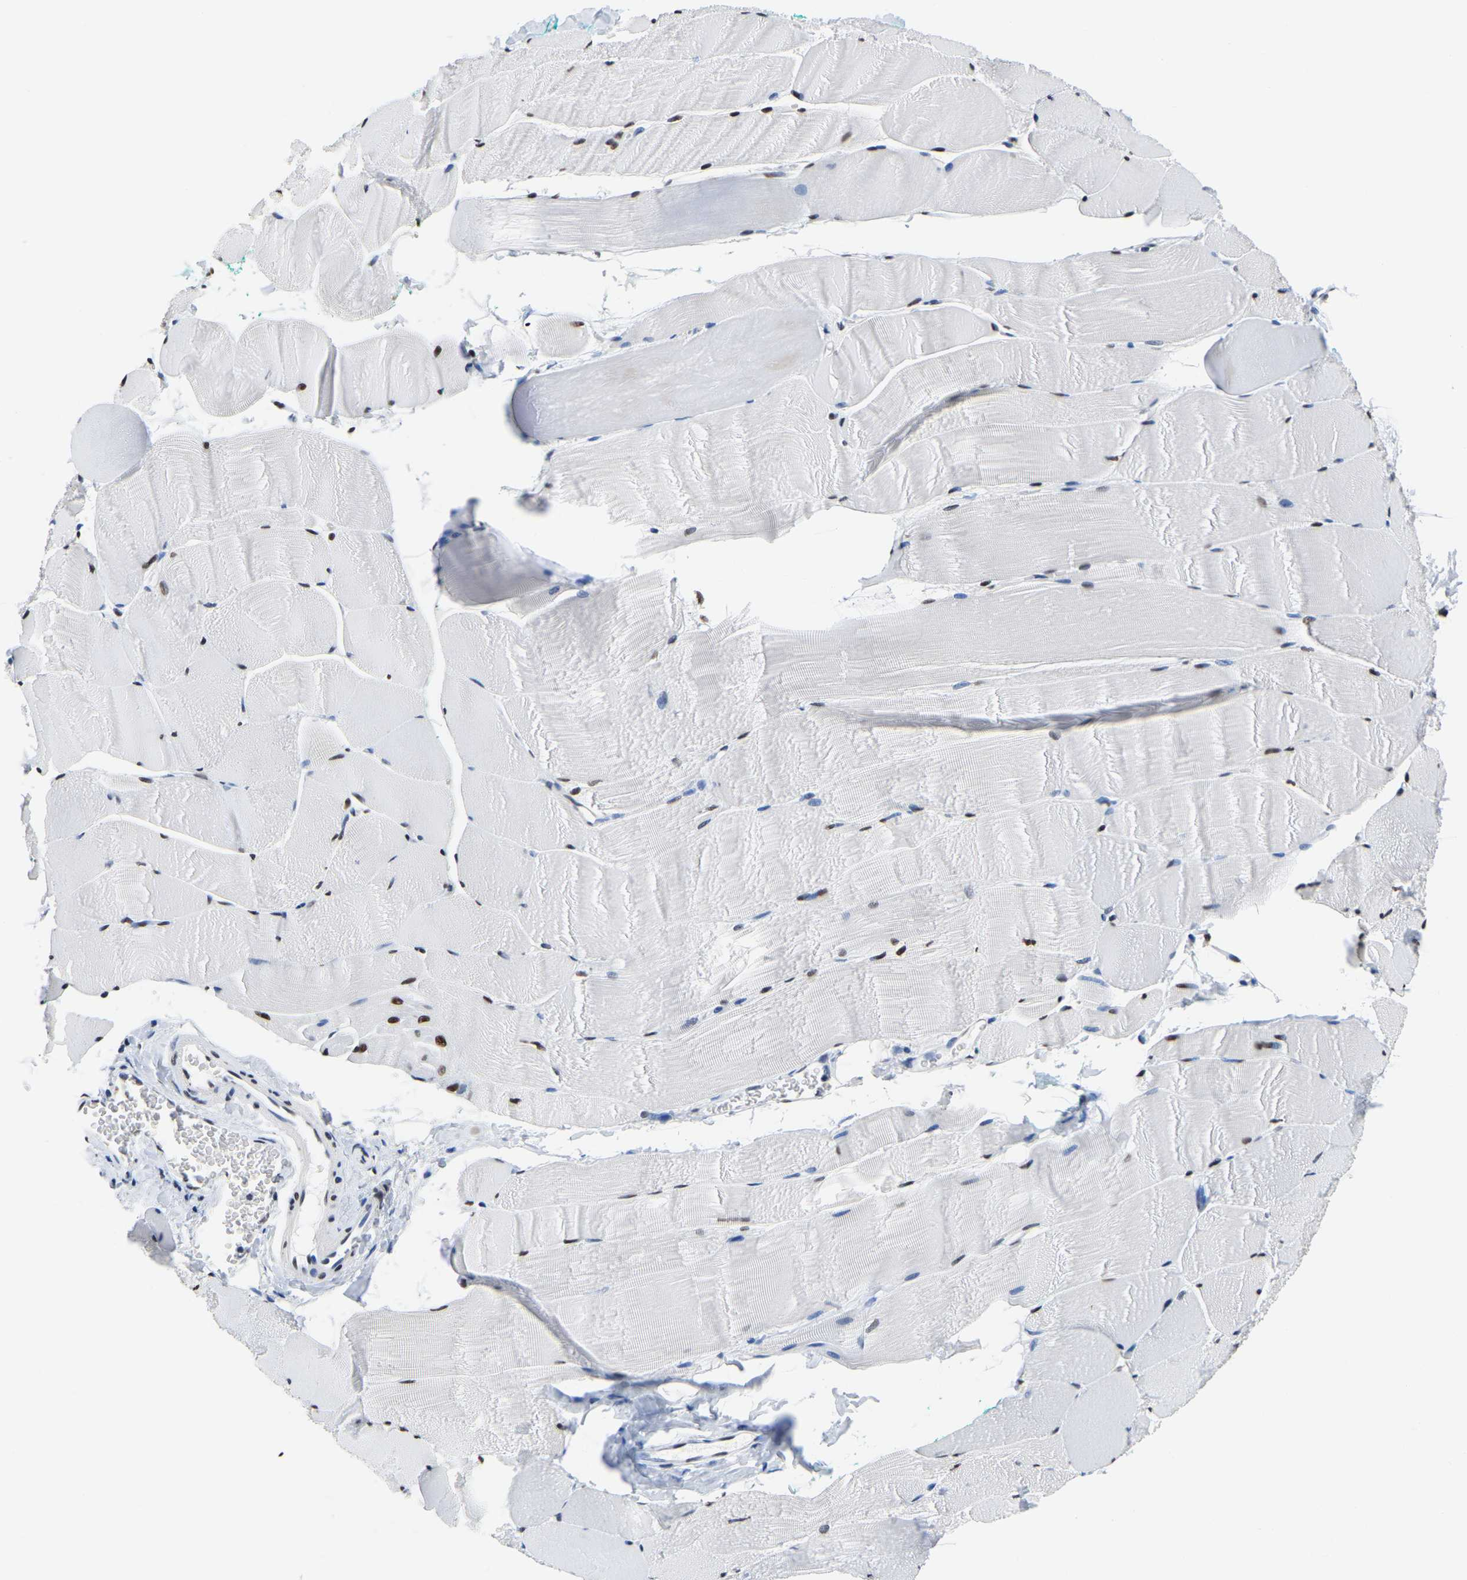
{"staining": {"intensity": "moderate", "quantity": "25%-75%", "location": "nuclear"}, "tissue": "skeletal muscle", "cell_type": "Myocytes", "image_type": "normal", "snomed": [{"axis": "morphology", "description": "Normal tissue, NOS"}, {"axis": "morphology", "description": "Squamous cell carcinoma, NOS"}, {"axis": "topography", "description": "Skeletal muscle"}], "caption": "Moderate nuclear protein expression is seen in about 25%-75% of myocytes in skeletal muscle. The protein of interest is shown in brown color, while the nuclei are stained blue.", "gene": "UBA1", "patient": {"sex": "male", "age": 51}}